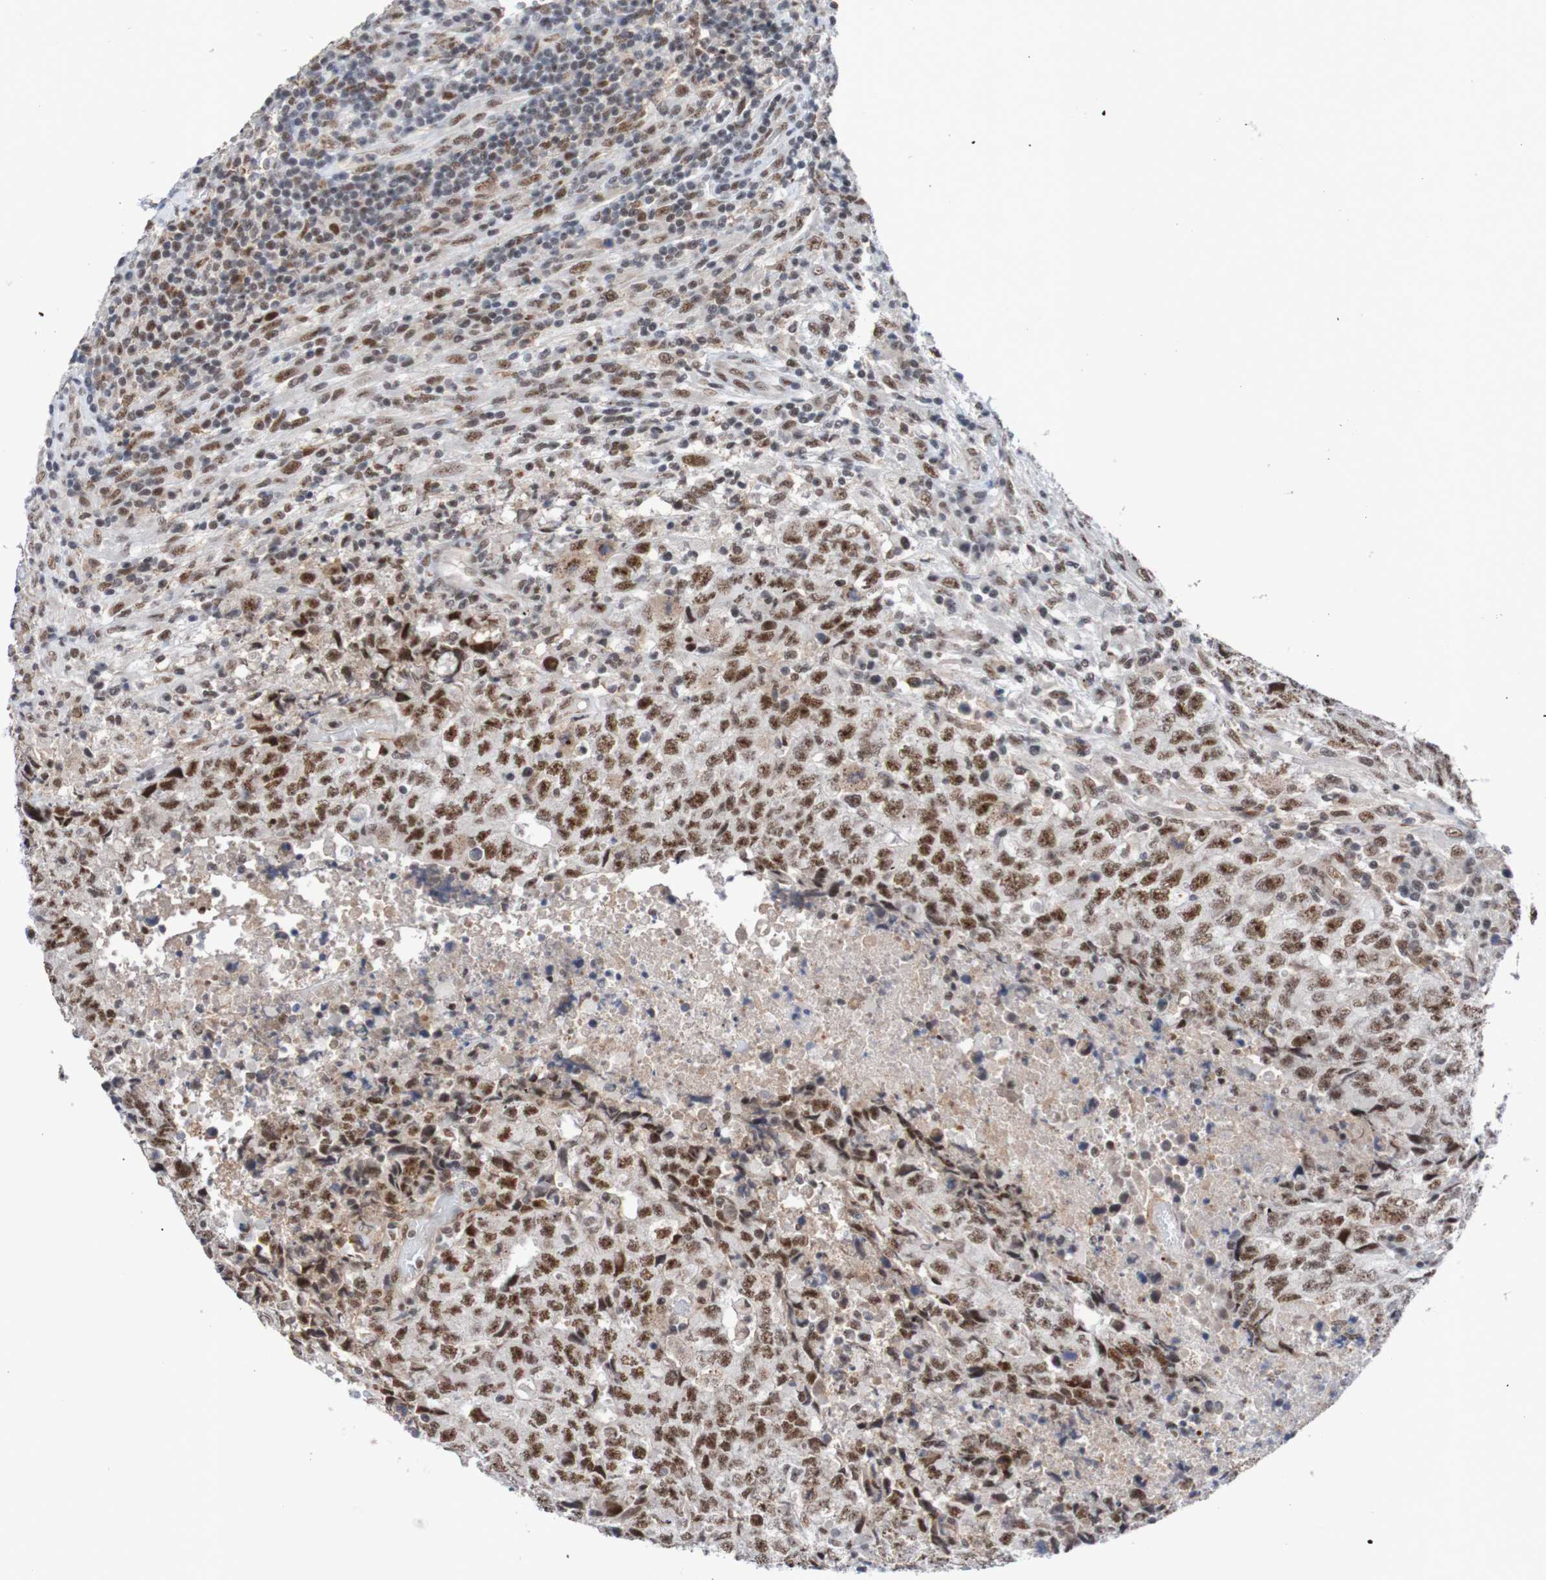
{"staining": {"intensity": "moderate", "quantity": ">75%", "location": "nuclear"}, "tissue": "testis cancer", "cell_type": "Tumor cells", "image_type": "cancer", "snomed": [{"axis": "morphology", "description": "Necrosis, NOS"}, {"axis": "morphology", "description": "Carcinoma, Embryonal, NOS"}, {"axis": "topography", "description": "Testis"}], "caption": "Testis cancer (embryonal carcinoma) tissue displays moderate nuclear expression in approximately >75% of tumor cells", "gene": "CDC5L", "patient": {"sex": "male", "age": 19}}